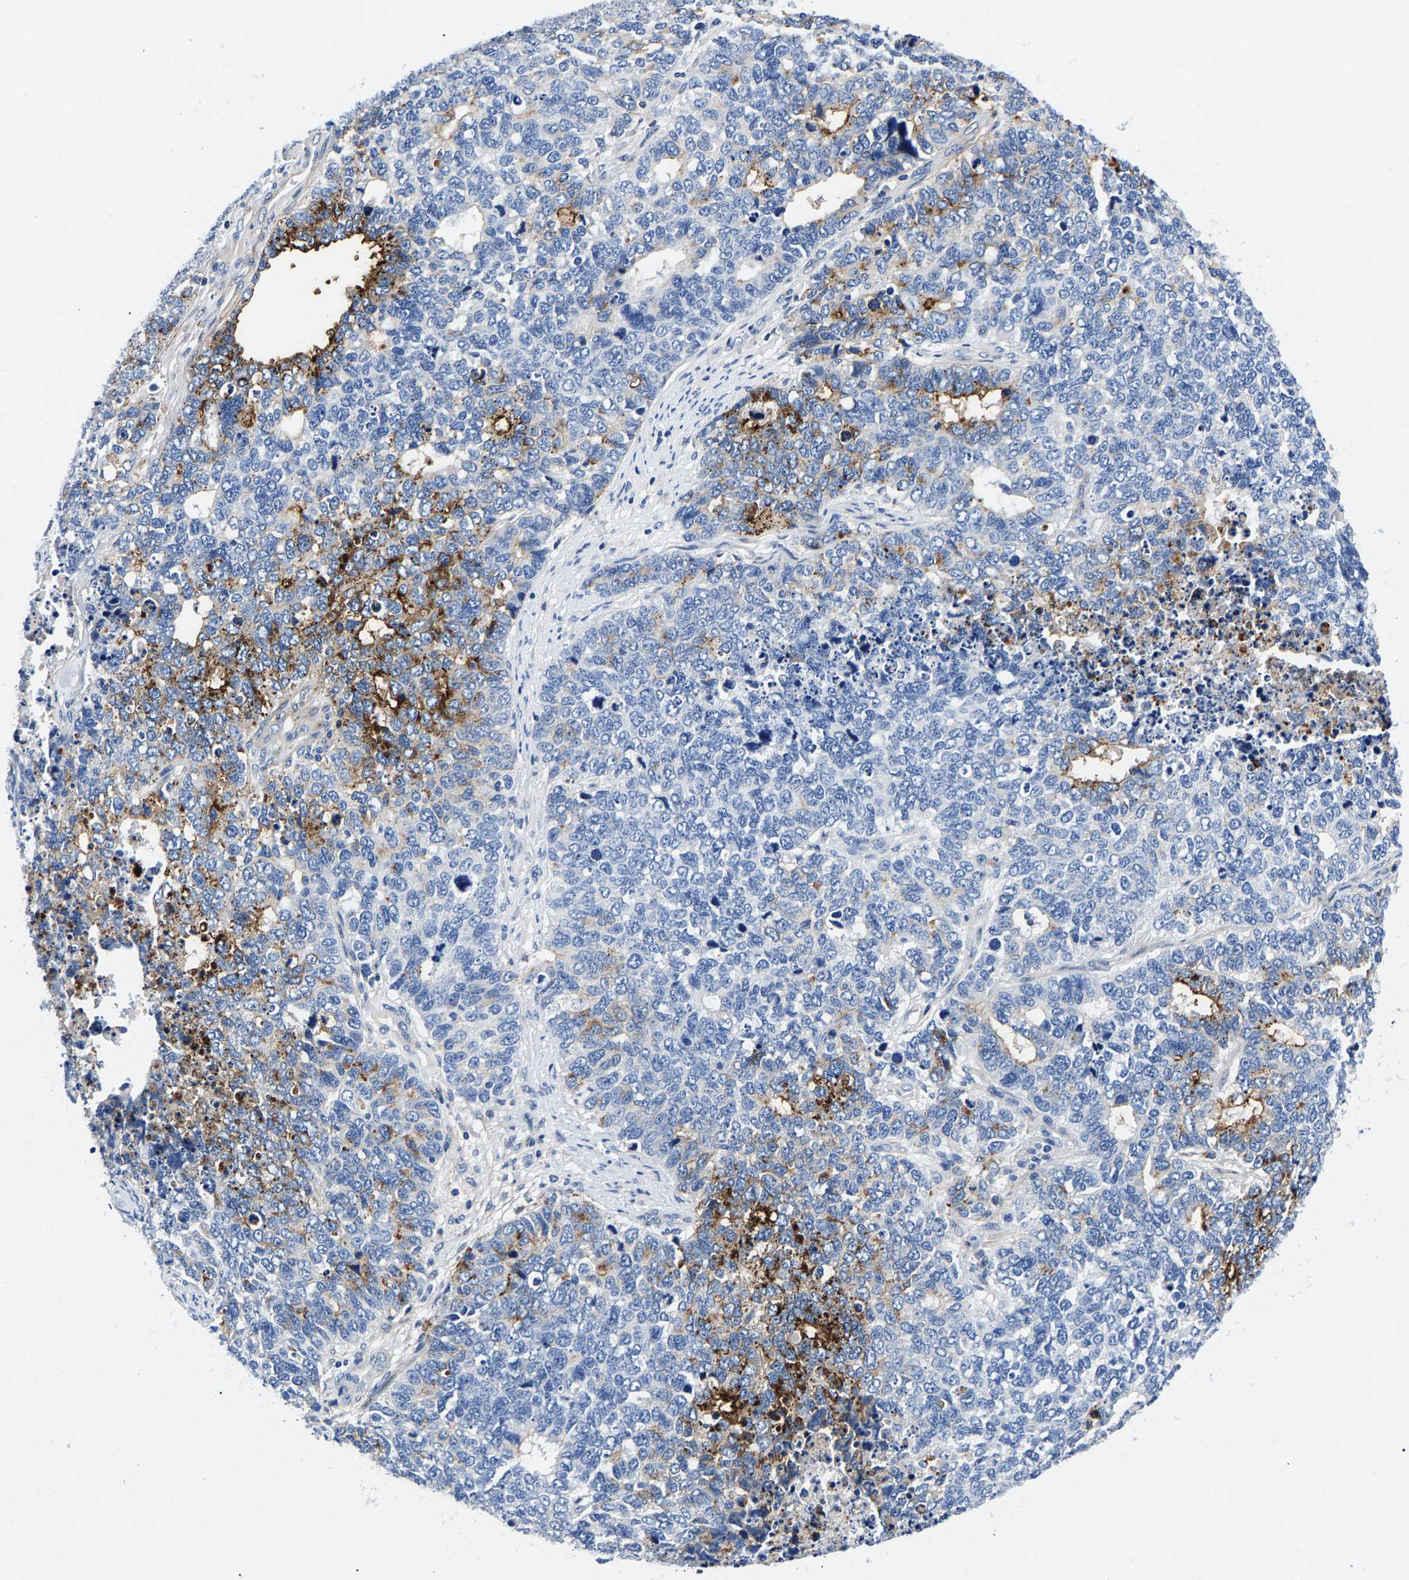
{"staining": {"intensity": "strong", "quantity": "<25%", "location": "cytoplasmic/membranous"}, "tissue": "cervical cancer", "cell_type": "Tumor cells", "image_type": "cancer", "snomed": [{"axis": "morphology", "description": "Squamous cell carcinoma, NOS"}, {"axis": "topography", "description": "Cervix"}], "caption": "Approximately <25% of tumor cells in cervical cancer display strong cytoplasmic/membranous protein expression as visualized by brown immunohistochemical staining.", "gene": "P2RY4", "patient": {"sex": "female", "age": 63}}